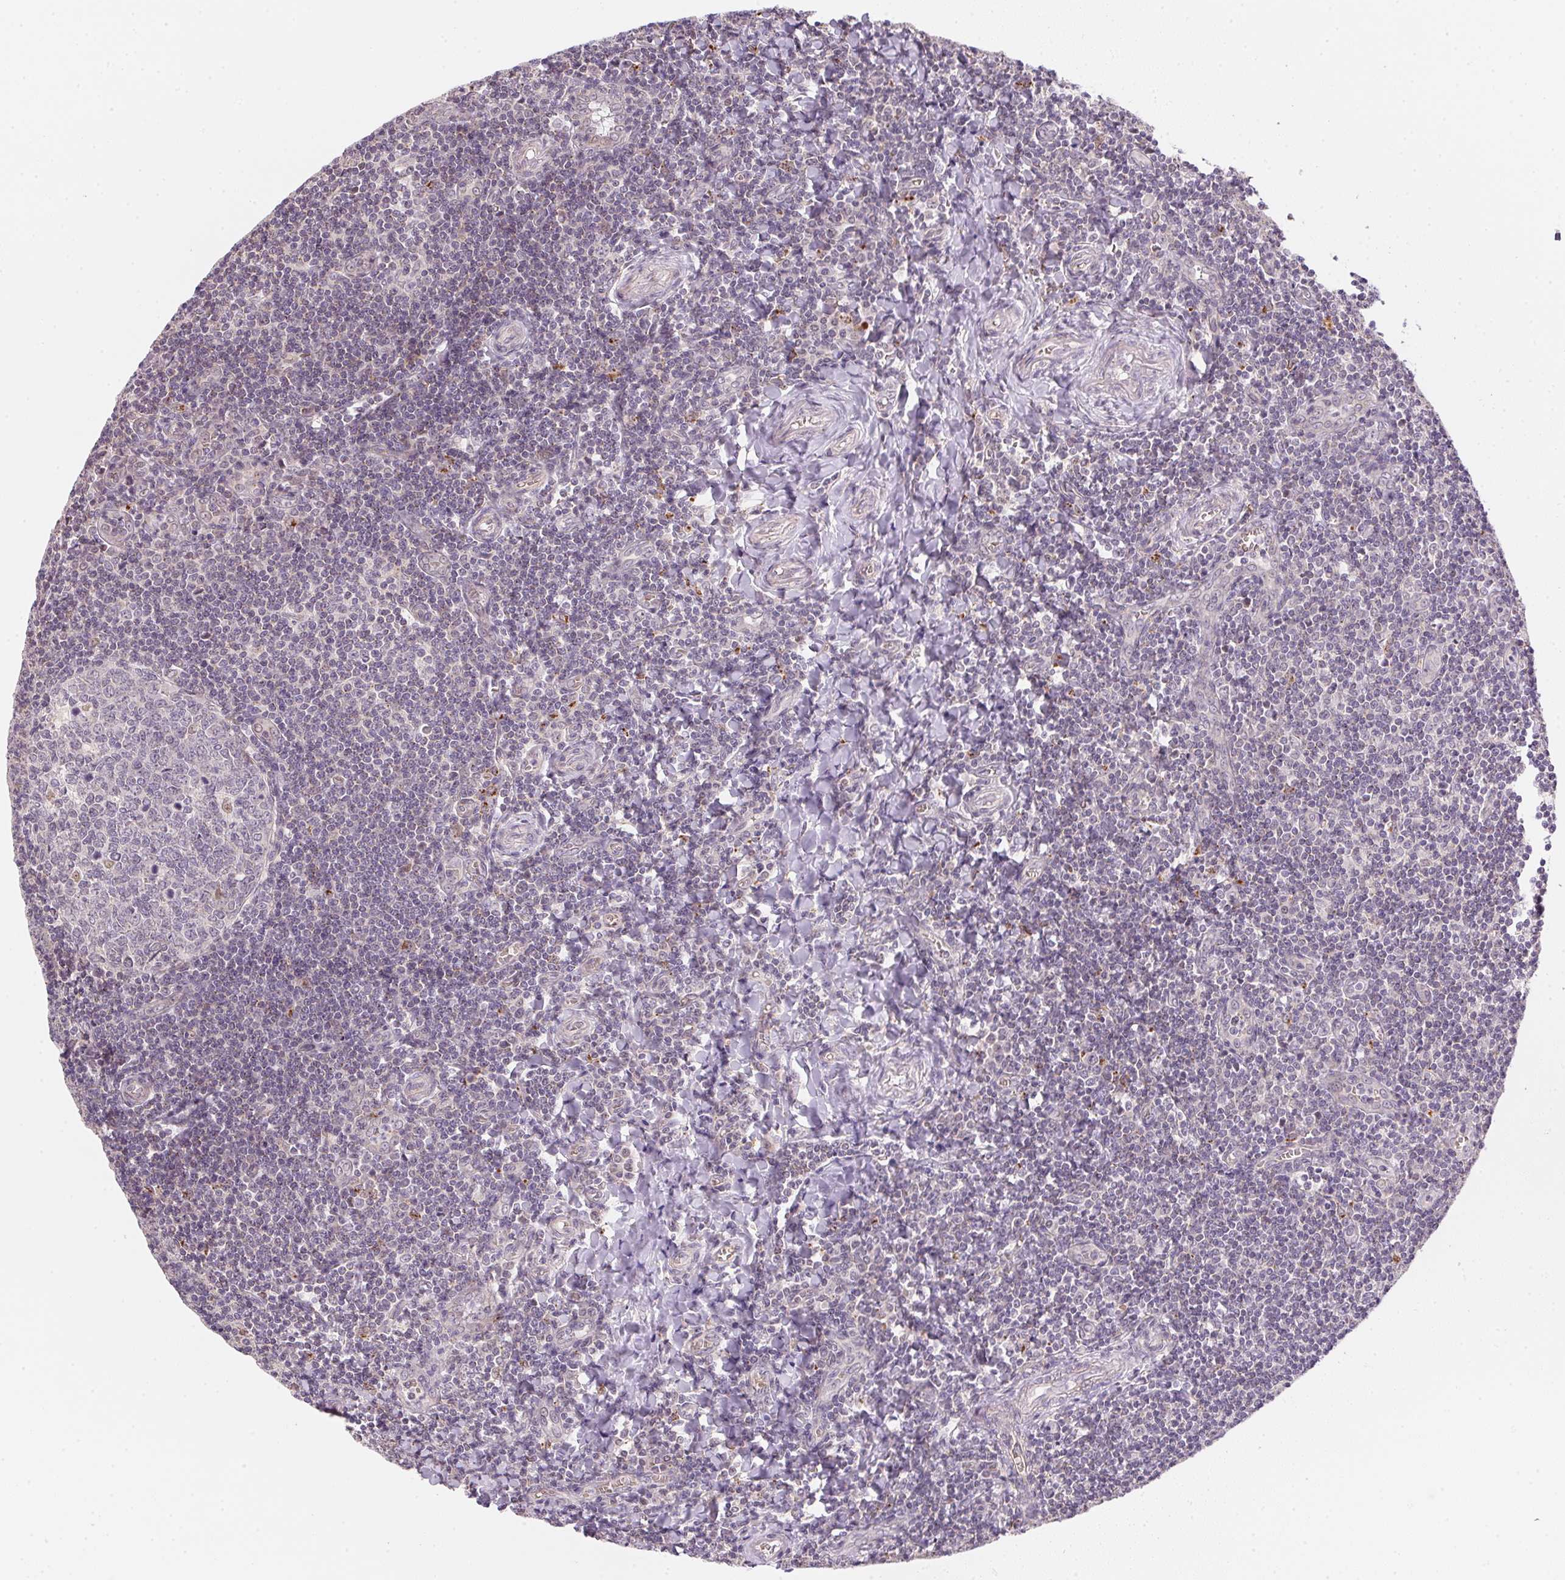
{"staining": {"intensity": "negative", "quantity": "none", "location": "none"}, "tissue": "tonsil", "cell_type": "Germinal center cells", "image_type": "normal", "snomed": [{"axis": "morphology", "description": "Normal tissue, NOS"}, {"axis": "morphology", "description": "Inflammation, NOS"}, {"axis": "topography", "description": "Tonsil"}], "caption": "An image of tonsil stained for a protein shows no brown staining in germinal center cells. (DAB immunohistochemistry (IHC) with hematoxylin counter stain).", "gene": "METTL13", "patient": {"sex": "female", "age": 31}}